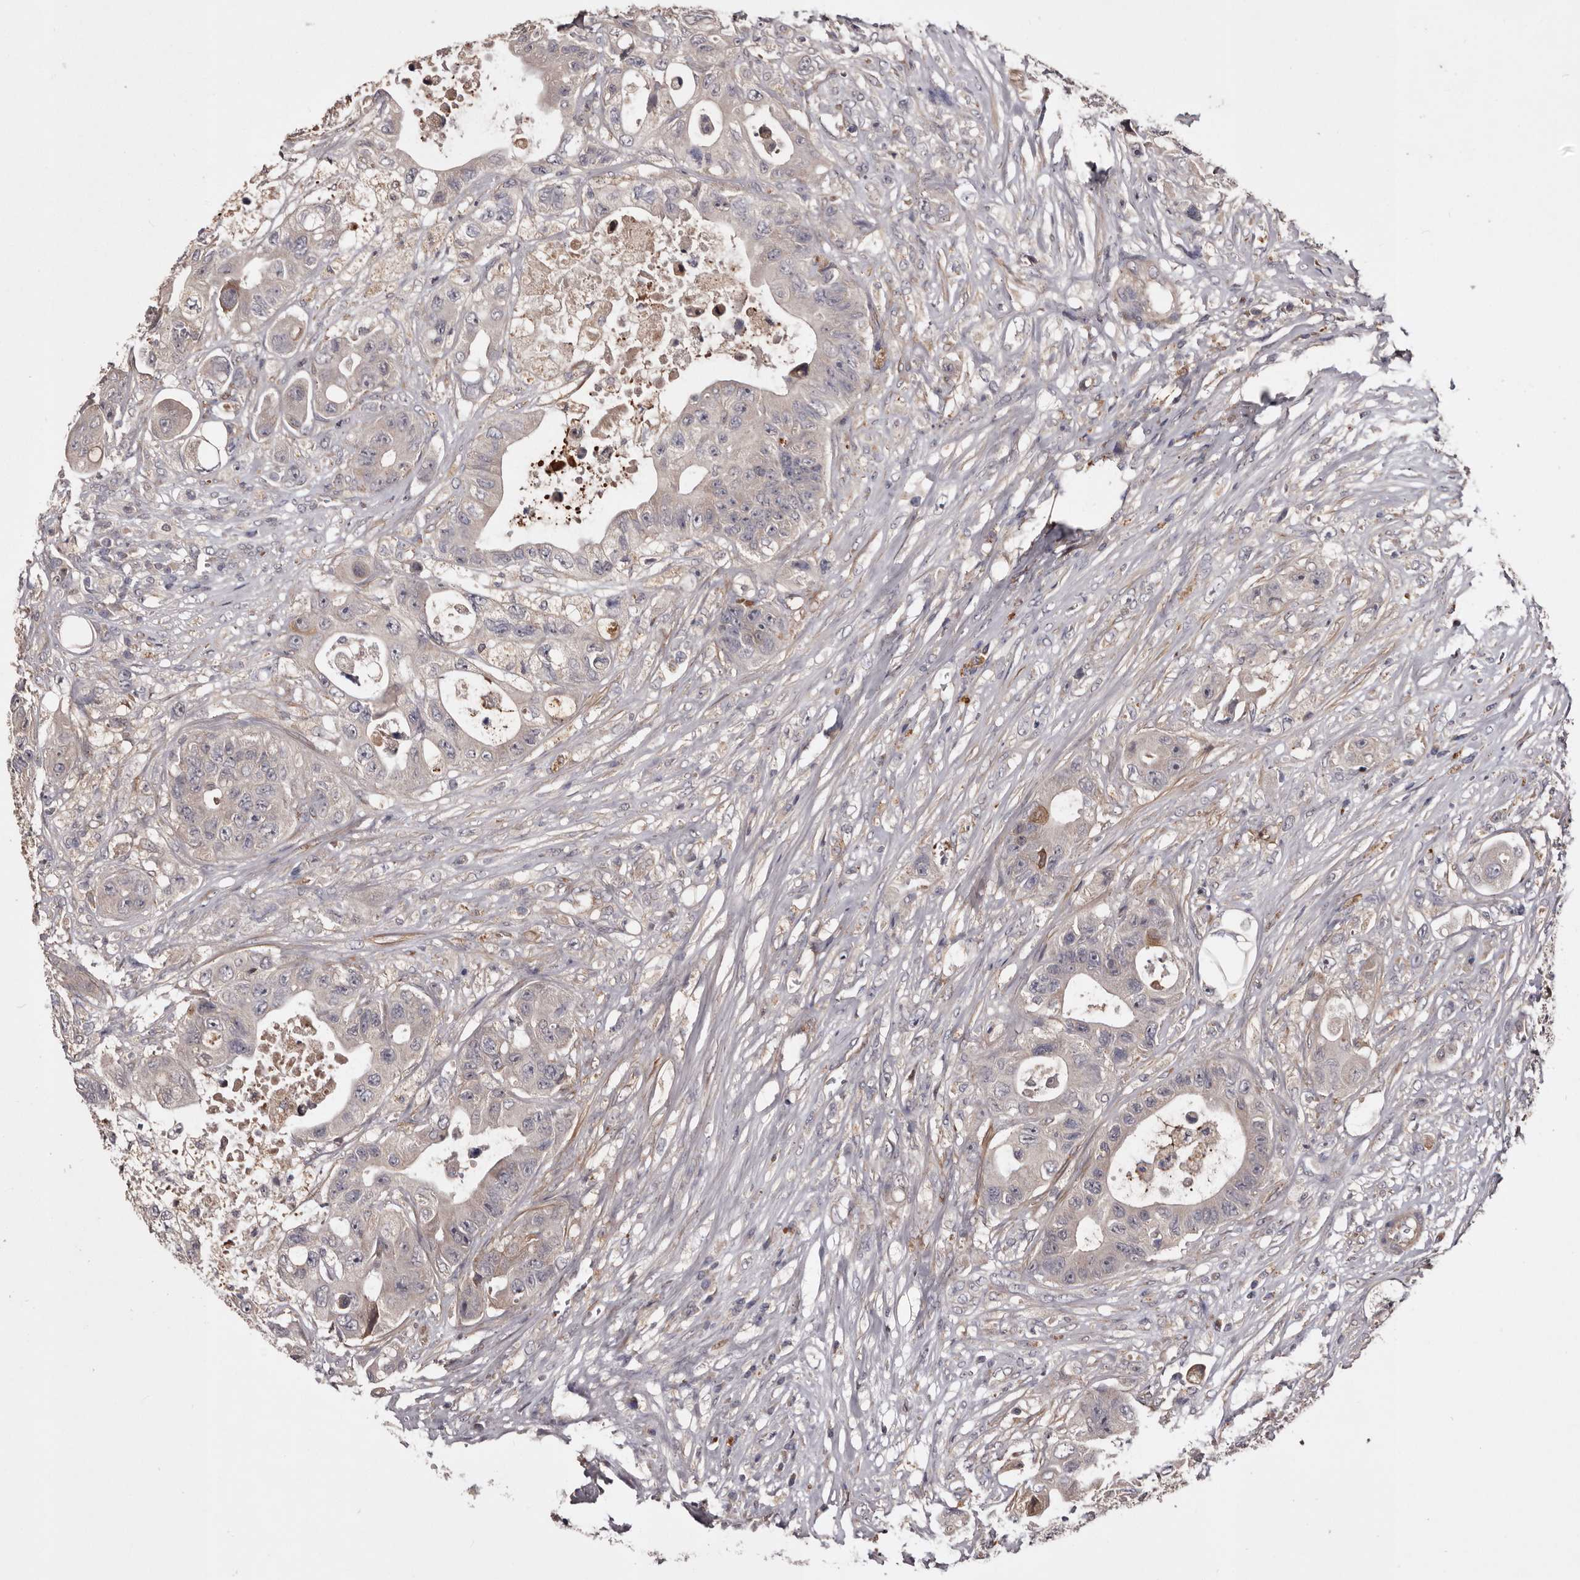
{"staining": {"intensity": "negative", "quantity": "none", "location": "none"}, "tissue": "colorectal cancer", "cell_type": "Tumor cells", "image_type": "cancer", "snomed": [{"axis": "morphology", "description": "Adenocarcinoma, NOS"}, {"axis": "topography", "description": "Colon"}], "caption": "Colorectal cancer stained for a protein using immunohistochemistry demonstrates no positivity tumor cells.", "gene": "CYP1B1", "patient": {"sex": "female", "age": 46}}